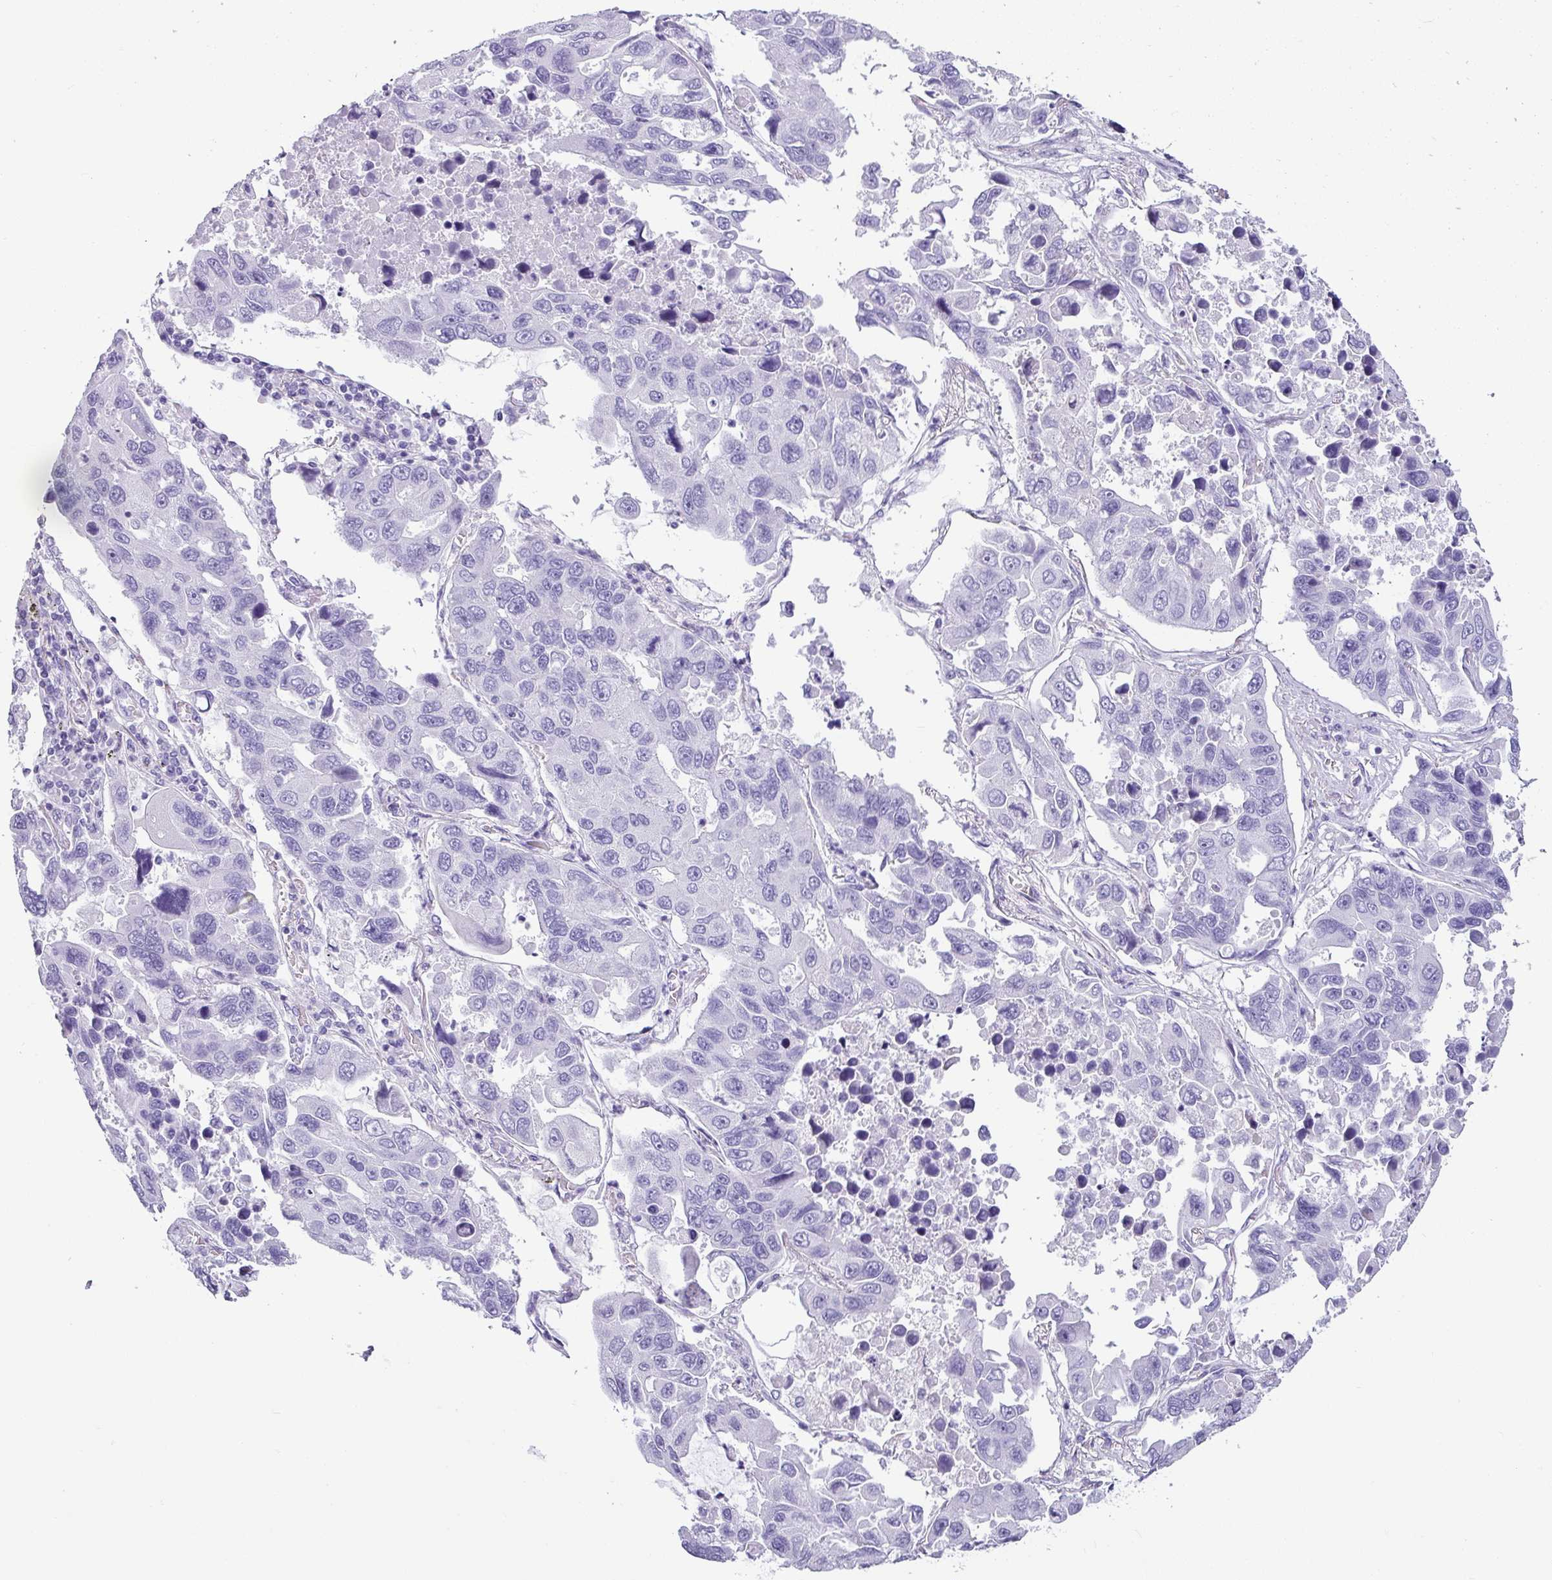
{"staining": {"intensity": "negative", "quantity": "none", "location": "none"}, "tissue": "lung cancer", "cell_type": "Tumor cells", "image_type": "cancer", "snomed": [{"axis": "morphology", "description": "Adenocarcinoma, NOS"}, {"axis": "topography", "description": "Lung"}], "caption": "IHC image of lung cancer stained for a protein (brown), which shows no expression in tumor cells.", "gene": "VCY1B", "patient": {"sex": "male", "age": 64}}